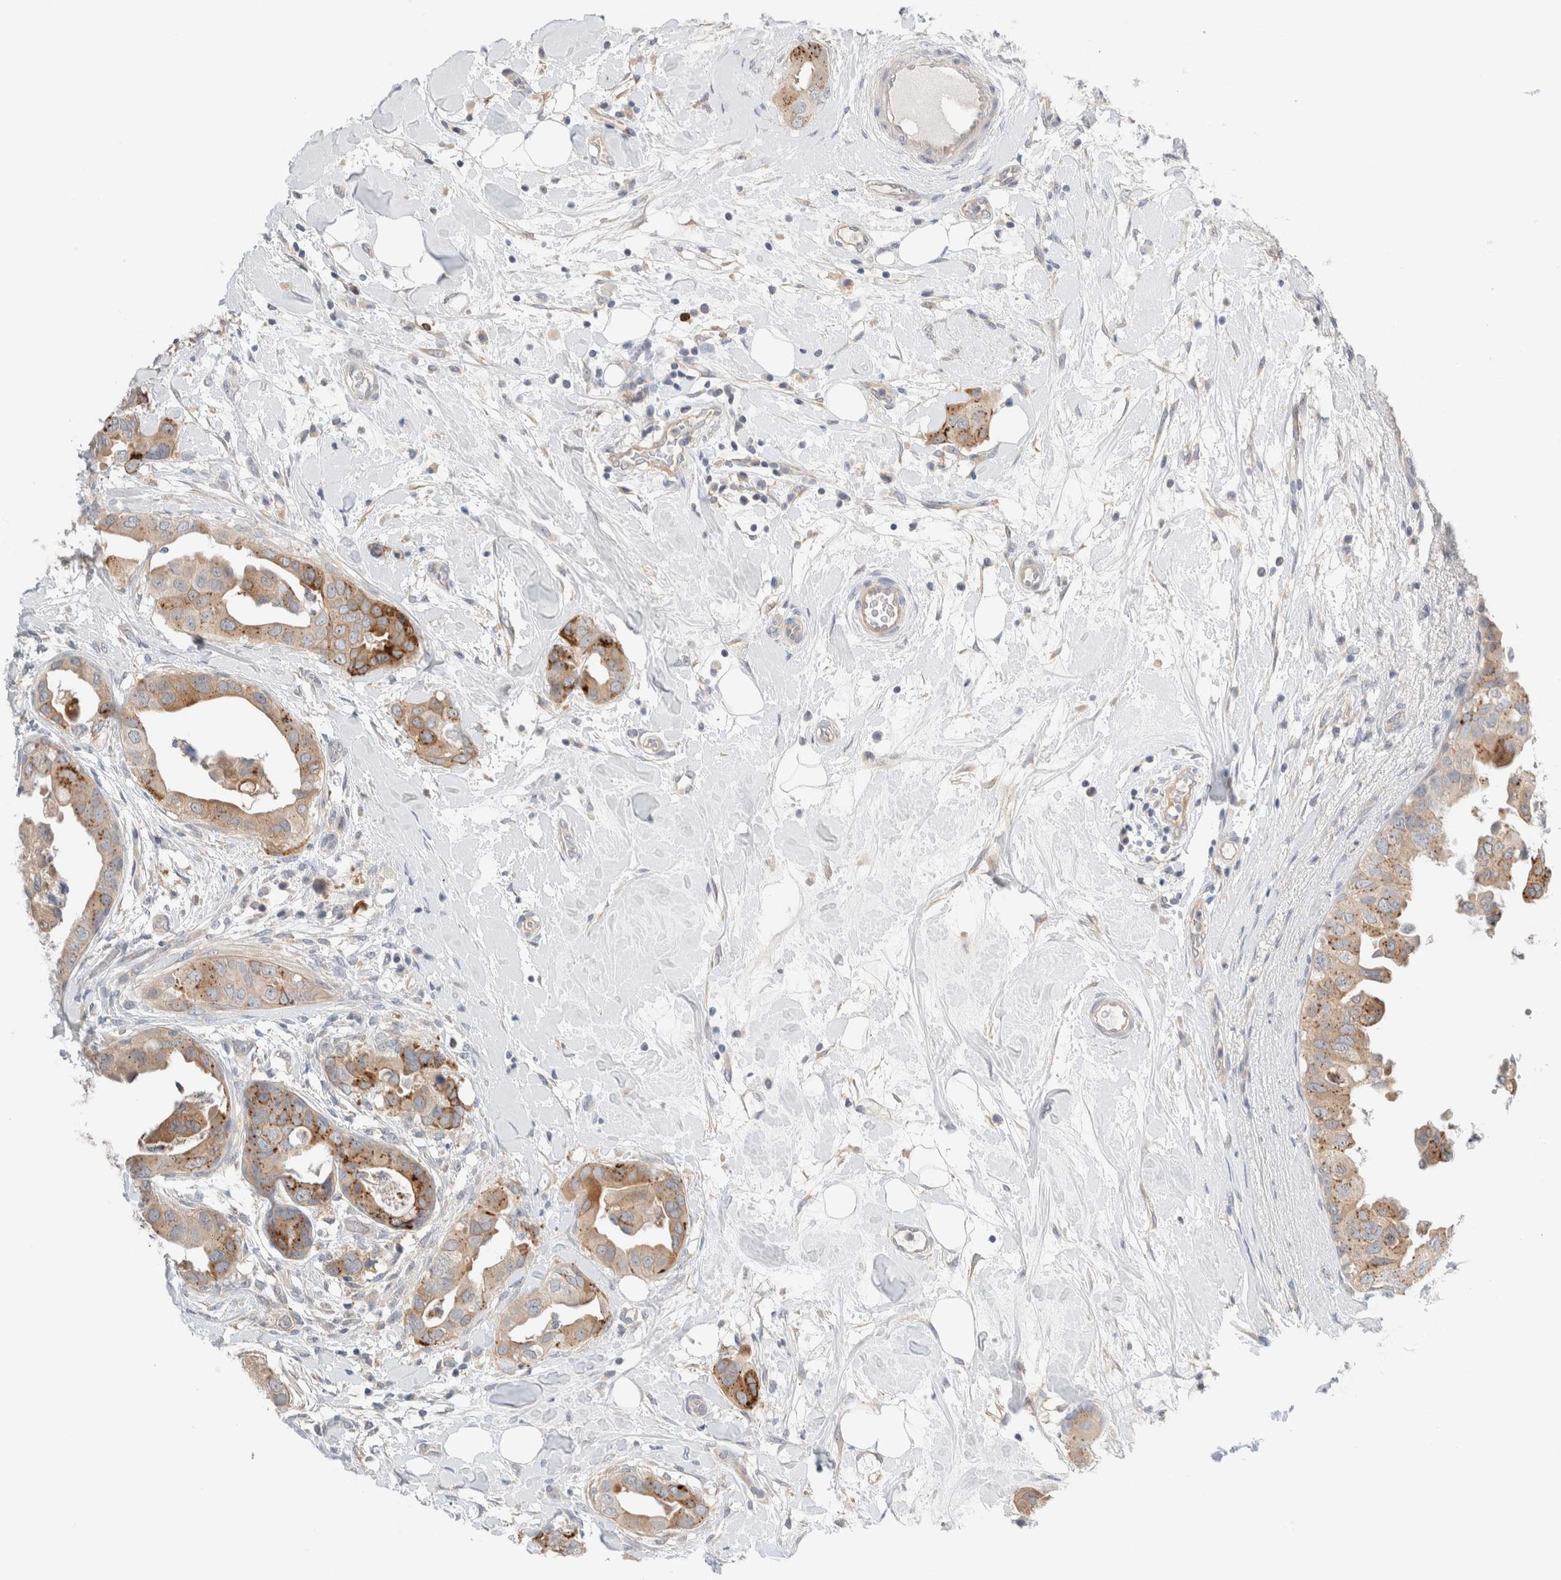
{"staining": {"intensity": "moderate", "quantity": ">75%", "location": "cytoplasmic/membranous"}, "tissue": "breast cancer", "cell_type": "Tumor cells", "image_type": "cancer", "snomed": [{"axis": "morphology", "description": "Duct carcinoma"}, {"axis": "topography", "description": "Breast"}], "caption": "Immunohistochemistry histopathology image of neoplastic tissue: breast cancer (intraductal carcinoma) stained using immunohistochemistry (IHC) demonstrates medium levels of moderate protein expression localized specifically in the cytoplasmic/membranous of tumor cells, appearing as a cytoplasmic/membranous brown color.", "gene": "SDR16C5", "patient": {"sex": "female", "age": 40}}